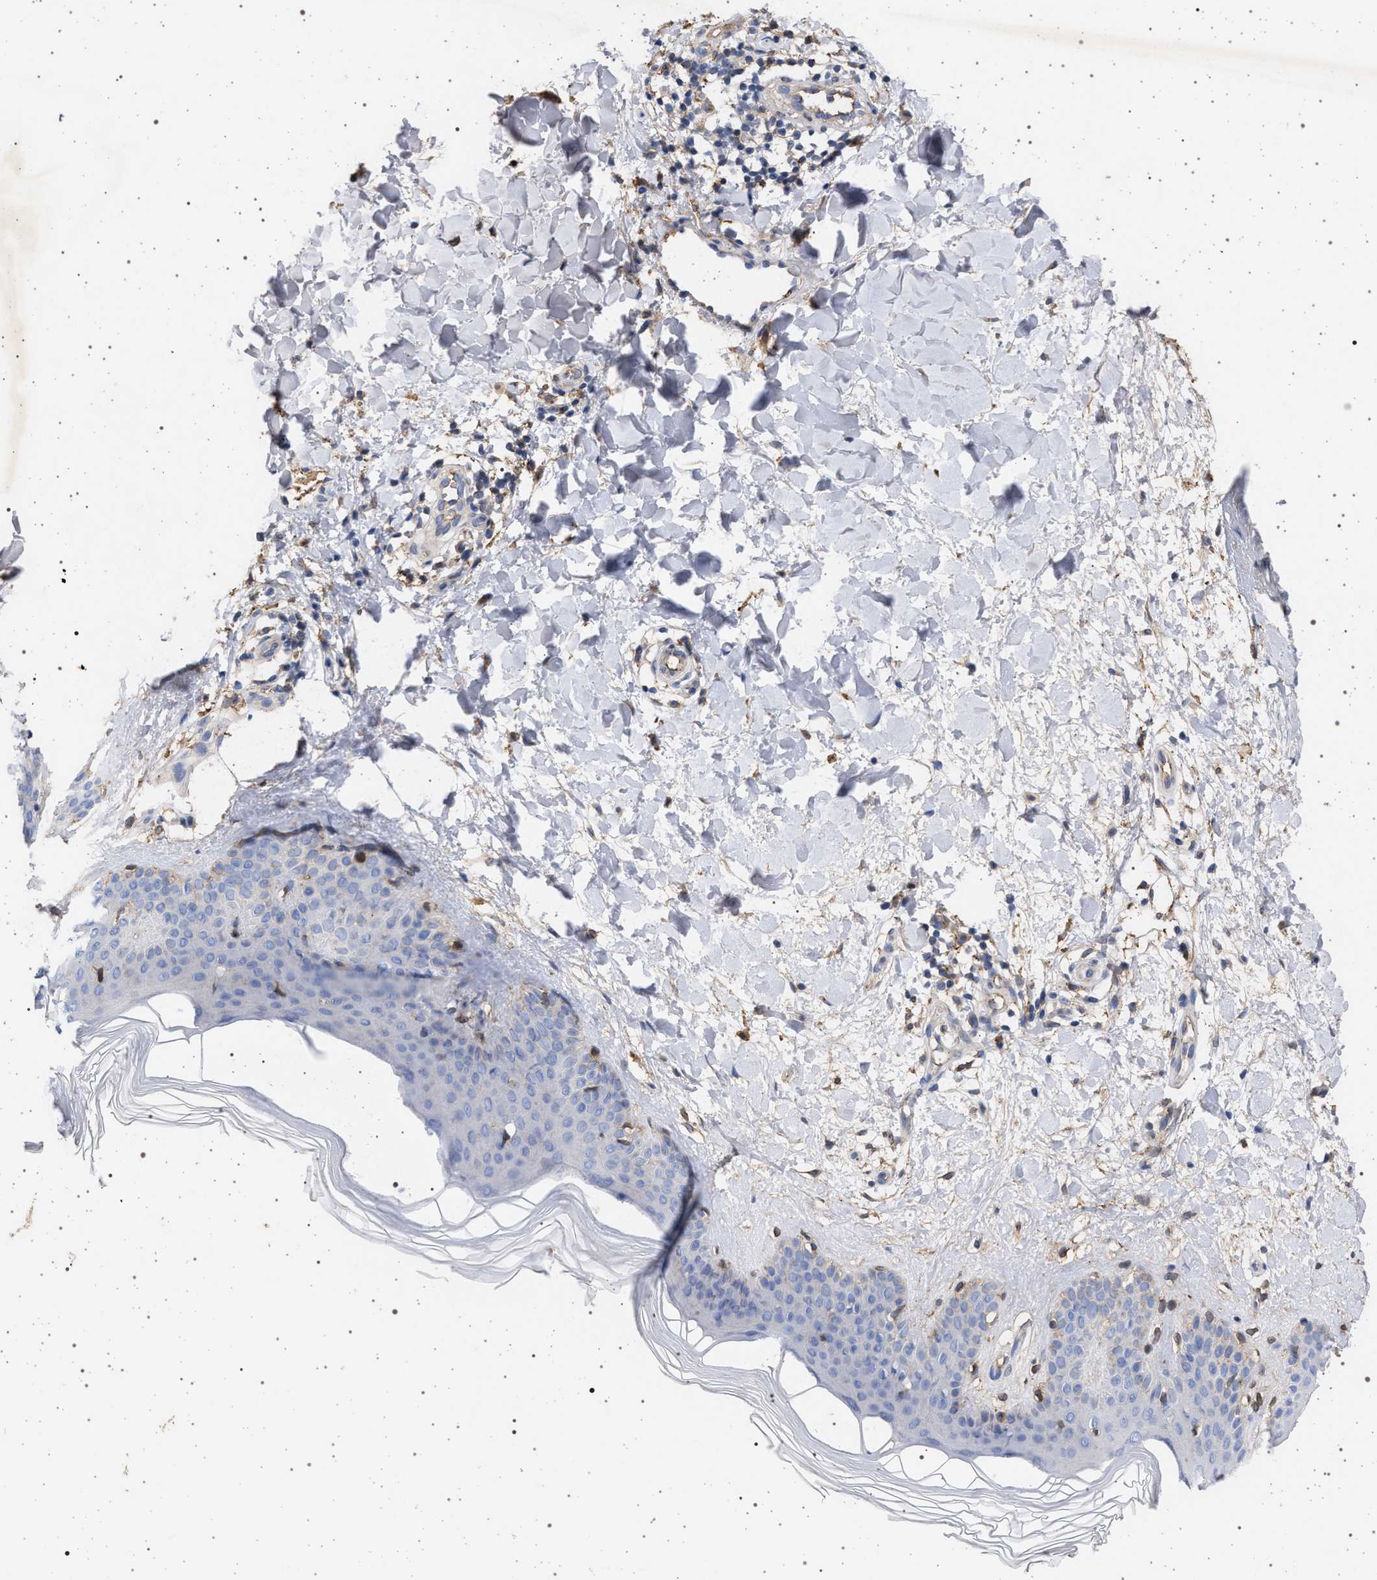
{"staining": {"intensity": "weak", "quantity": ">75%", "location": "cytoplasmic/membranous"}, "tissue": "skin", "cell_type": "Fibroblasts", "image_type": "normal", "snomed": [{"axis": "morphology", "description": "Normal tissue, NOS"}, {"axis": "morphology", "description": "Malignant melanoma, Metastatic site"}, {"axis": "topography", "description": "Skin"}], "caption": "High-power microscopy captured an immunohistochemistry (IHC) photomicrograph of benign skin, revealing weak cytoplasmic/membranous positivity in about >75% of fibroblasts.", "gene": "PLG", "patient": {"sex": "male", "age": 41}}